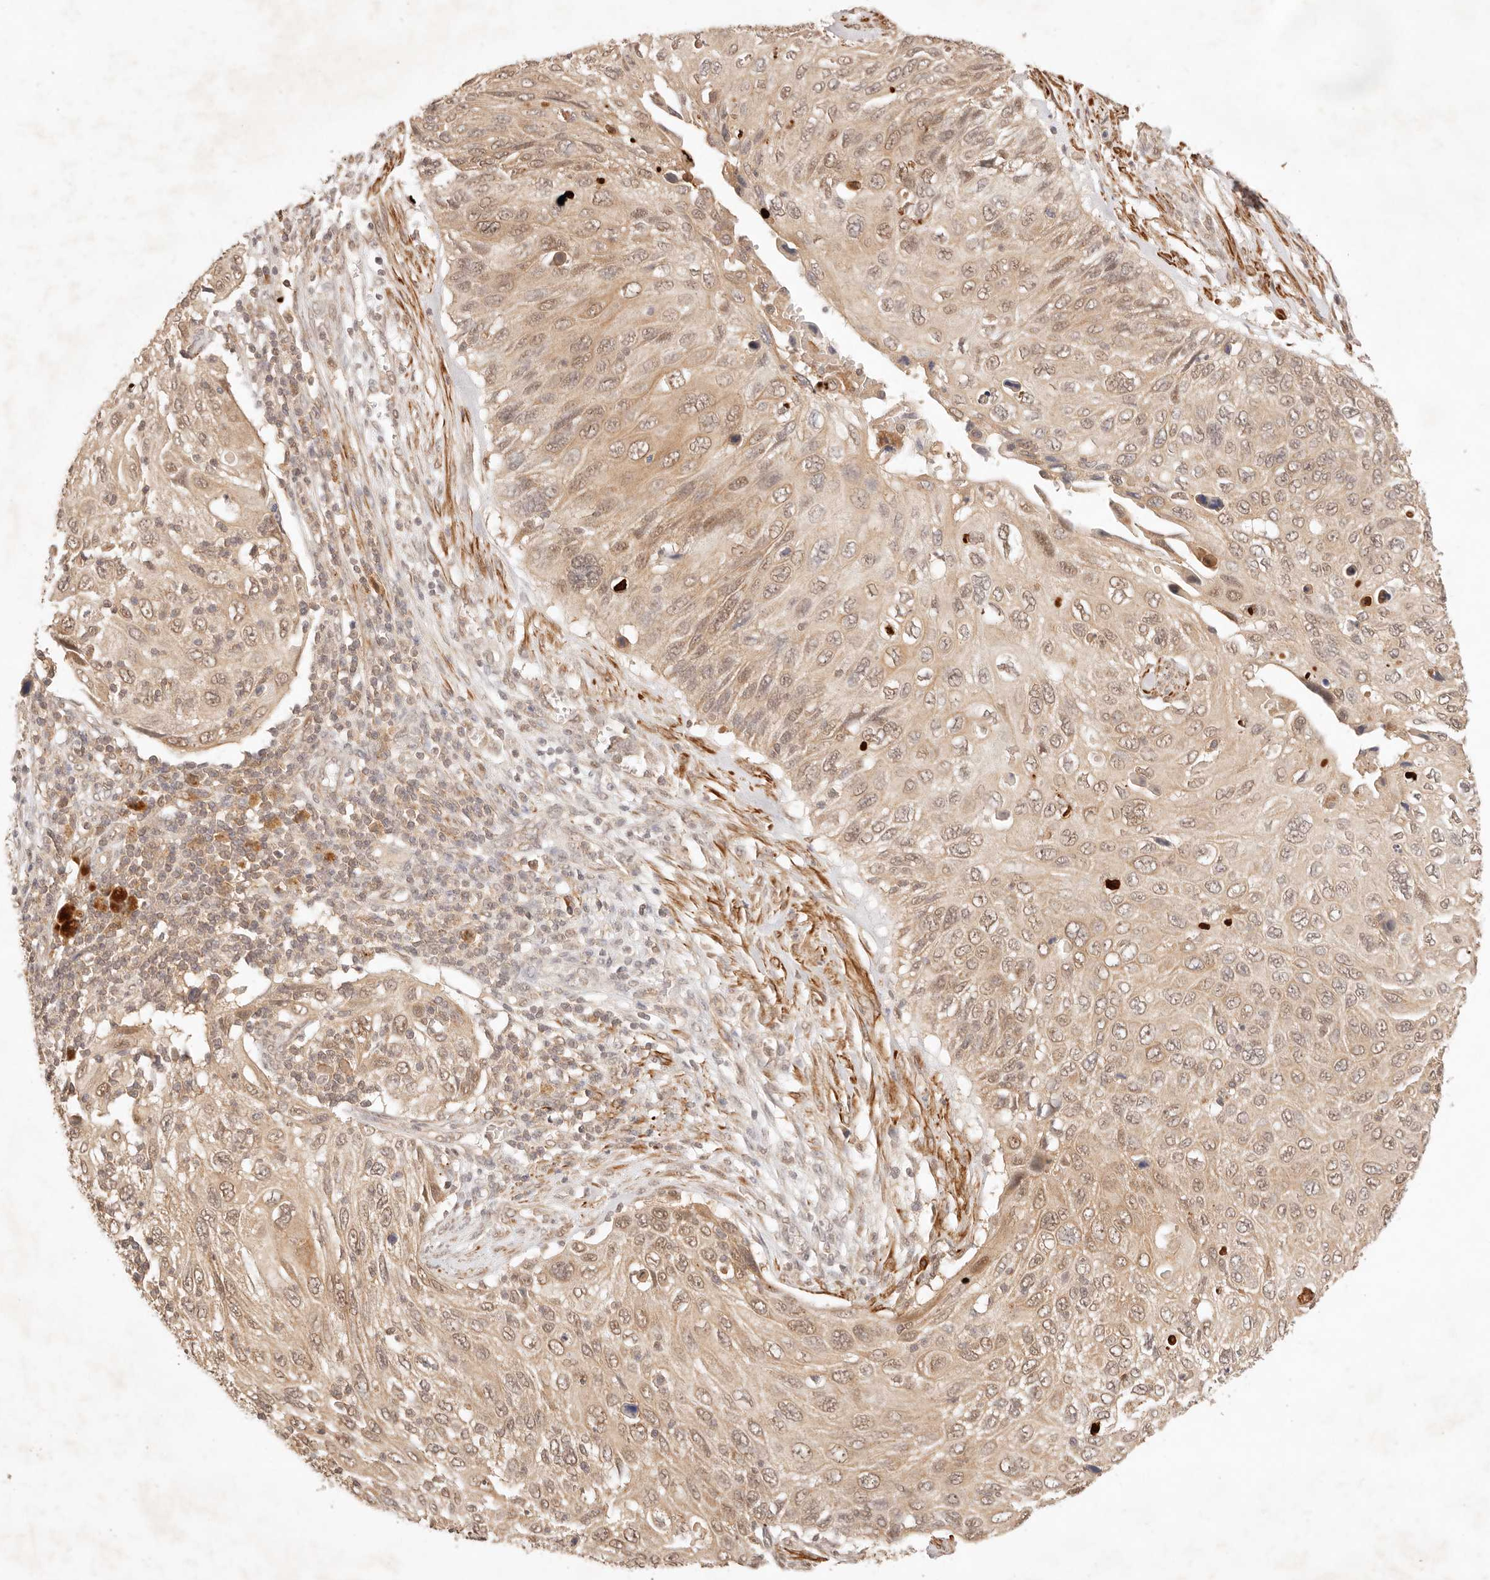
{"staining": {"intensity": "weak", "quantity": ">75%", "location": "cytoplasmic/membranous,nuclear"}, "tissue": "cervical cancer", "cell_type": "Tumor cells", "image_type": "cancer", "snomed": [{"axis": "morphology", "description": "Squamous cell carcinoma, NOS"}, {"axis": "topography", "description": "Cervix"}], "caption": "Tumor cells show weak cytoplasmic/membranous and nuclear positivity in approximately >75% of cells in cervical cancer (squamous cell carcinoma). (IHC, brightfield microscopy, high magnification).", "gene": "TRIM11", "patient": {"sex": "female", "age": 70}}